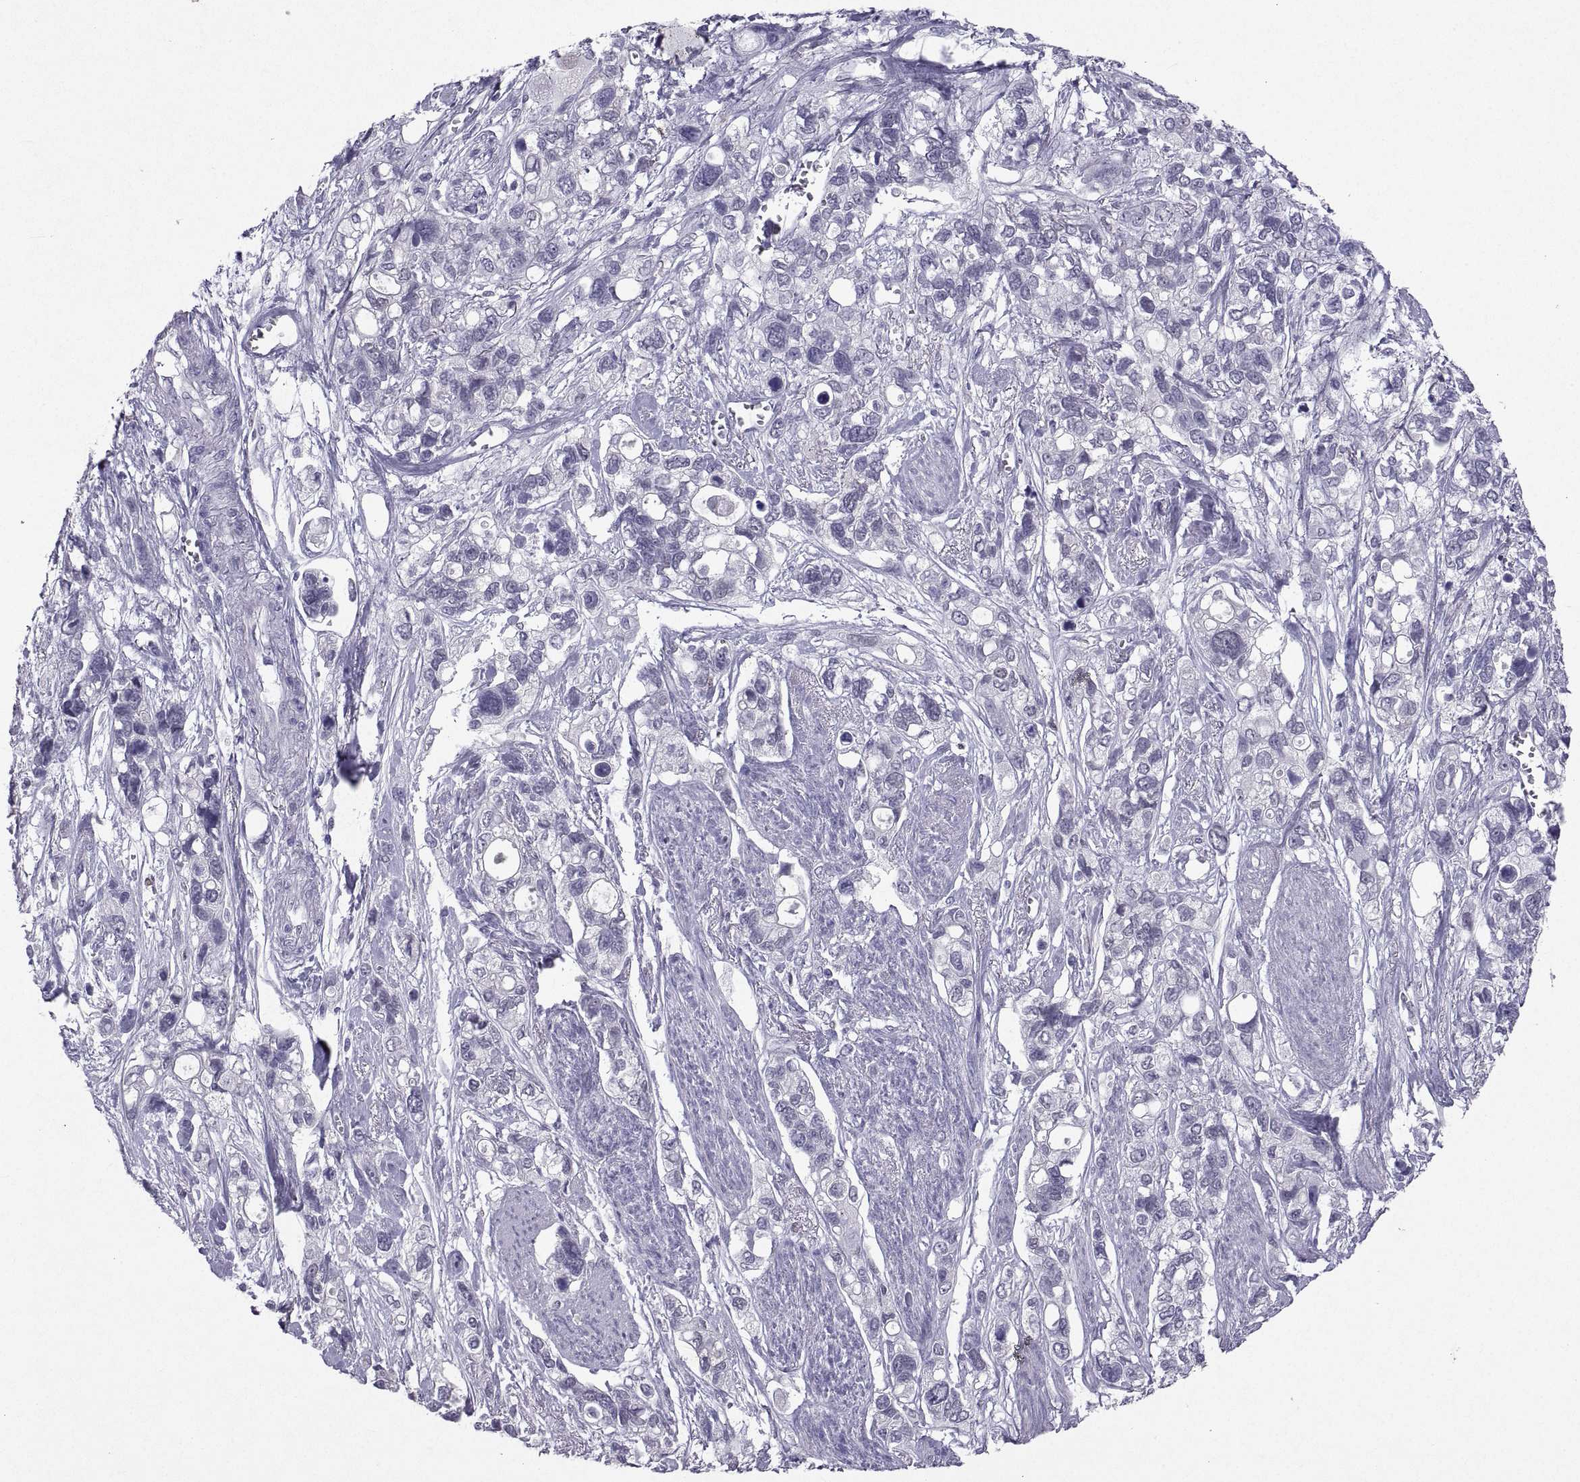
{"staining": {"intensity": "negative", "quantity": "none", "location": "none"}, "tissue": "stomach cancer", "cell_type": "Tumor cells", "image_type": "cancer", "snomed": [{"axis": "morphology", "description": "Adenocarcinoma, NOS"}, {"axis": "topography", "description": "Stomach, upper"}], "caption": "A high-resolution image shows immunohistochemistry staining of stomach cancer, which exhibits no significant staining in tumor cells.", "gene": "SOX21", "patient": {"sex": "female", "age": 81}}